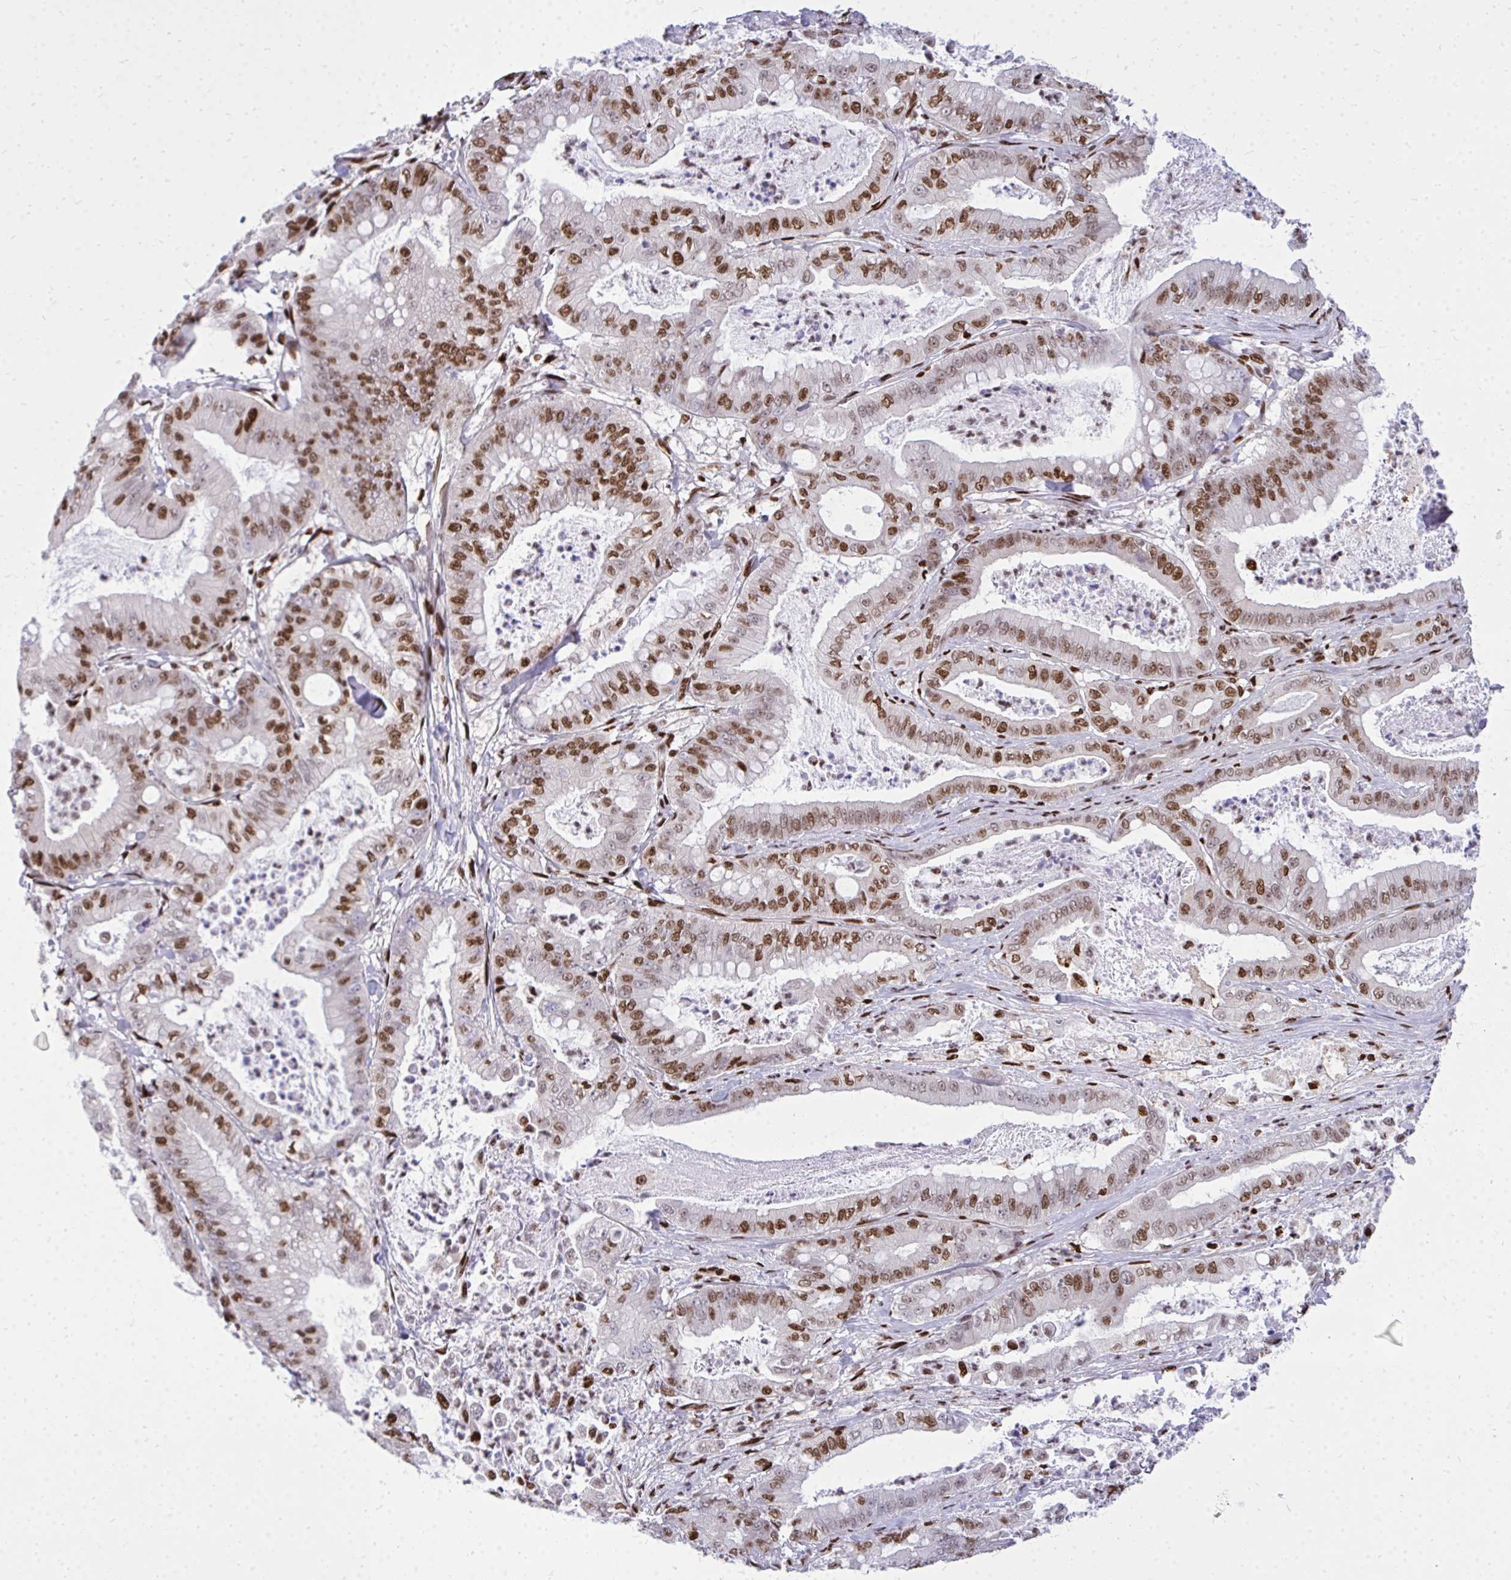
{"staining": {"intensity": "strong", "quantity": "25%-75%", "location": "nuclear"}, "tissue": "pancreatic cancer", "cell_type": "Tumor cells", "image_type": "cancer", "snomed": [{"axis": "morphology", "description": "Adenocarcinoma, NOS"}, {"axis": "topography", "description": "Pancreas"}], "caption": "A high-resolution image shows immunohistochemistry (IHC) staining of pancreatic cancer, which reveals strong nuclear expression in approximately 25%-75% of tumor cells. Using DAB (brown) and hematoxylin (blue) stains, captured at high magnification using brightfield microscopy.", "gene": "TBL1Y", "patient": {"sex": "male", "age": 71}}